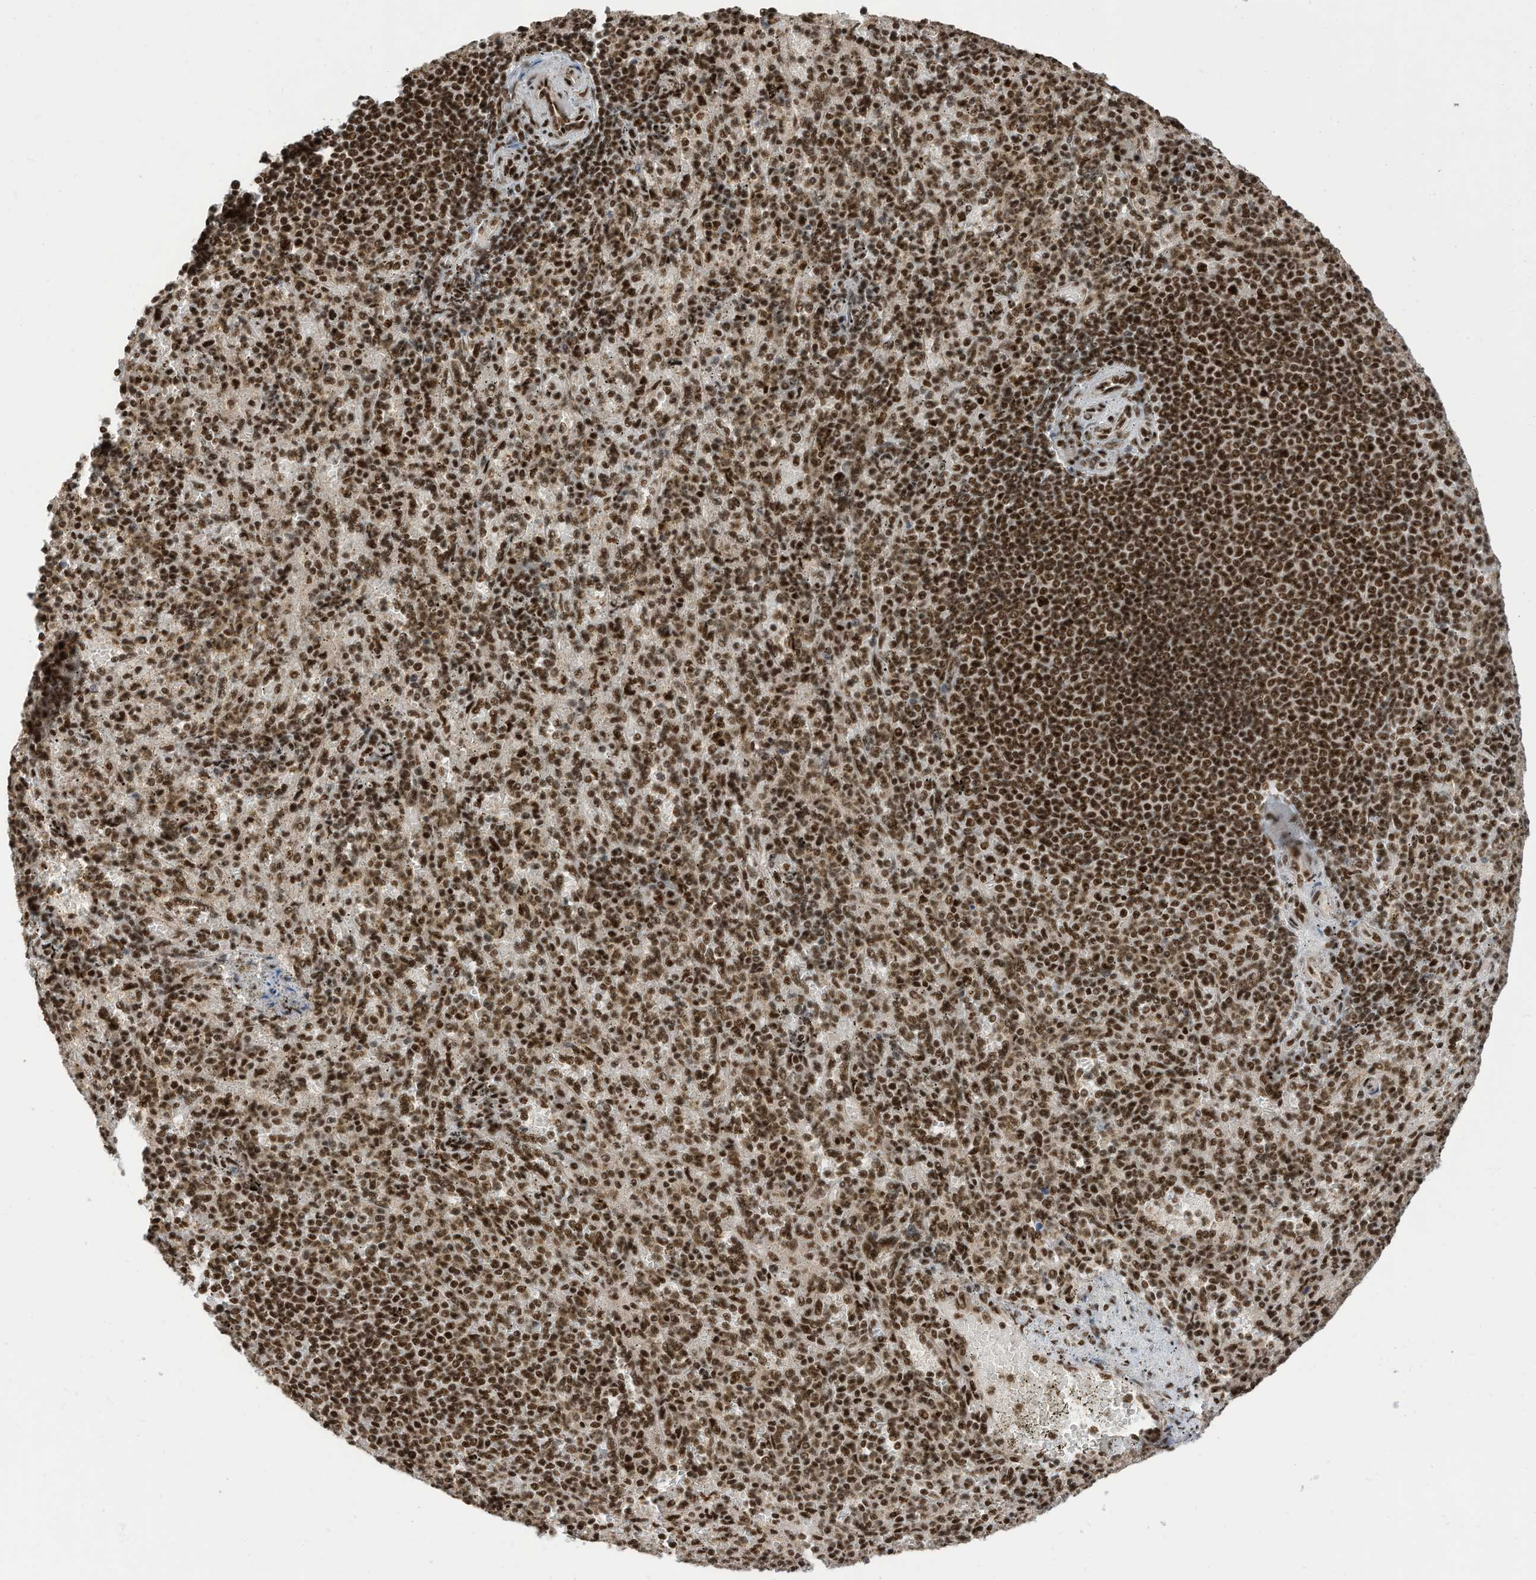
{"staining": {"intensity": "strong", "quantity": ">75%", "location": "nuclear"}, "tissue": "spleen", "cell_type": "Cells in red pulp", "image_type": "normal", "snomed": [{"axis": "morphology", "description": "Normal tissue, NOS"}, {"axis": "topography", "description": "Spleen"}], "caption": "Immunohistochemistry (IHC) staining of normal spleen, which displays high levels of strong nuclear staining in about >75% of cells in red pulp indicating strong nuclear protein positivity. The staining was performed using DAB (brown) for protein detection and nuclei were counterstained in hematoxylin (blue).", "gene": "SF3A3", "patient": {"sex": "female", "age": 74}}